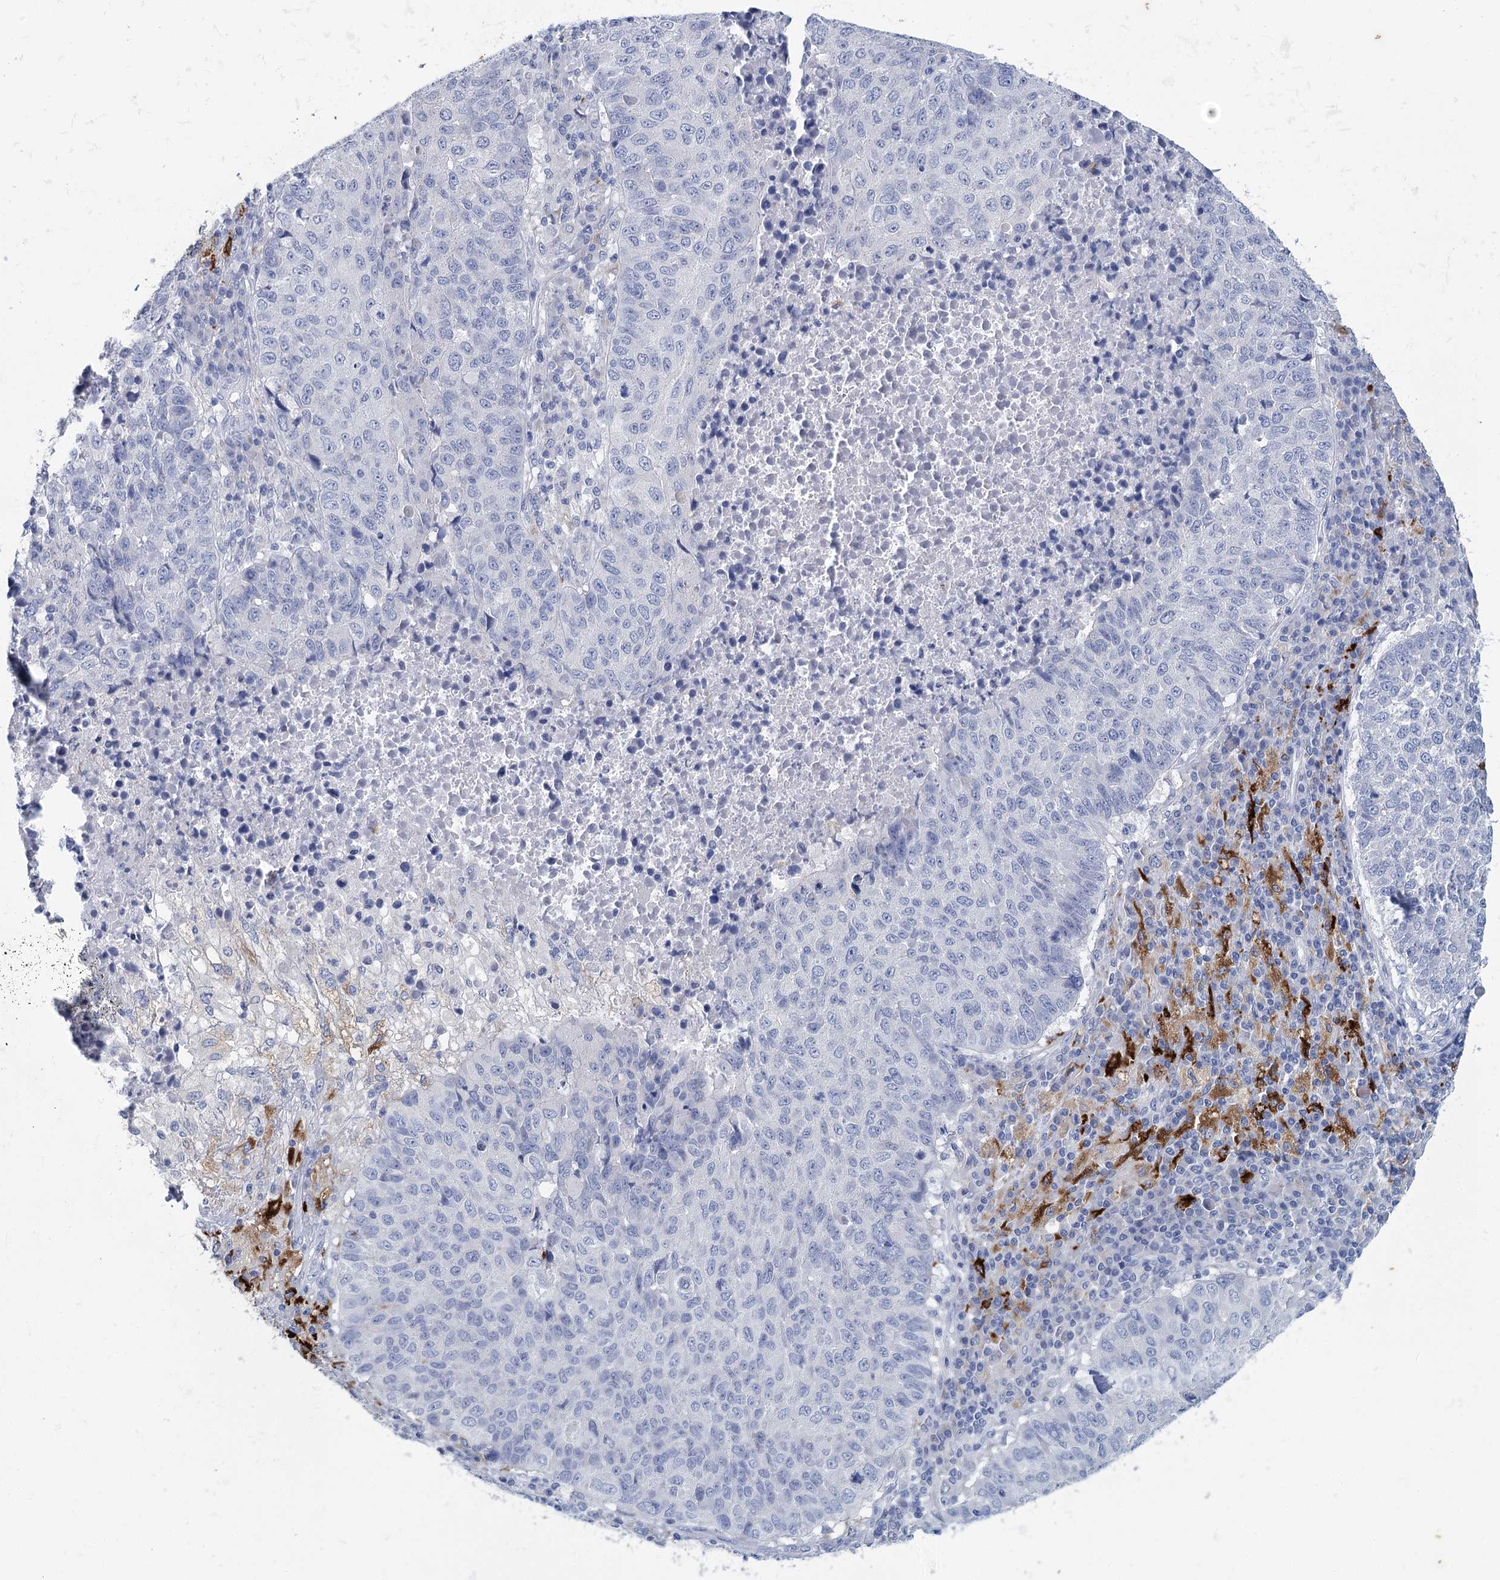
{"staining": {"intensity": "negative", "quantity": "none", "location": "none"}, "tissue": "lung cancer", "cell_type": "Tumor cells", "image_type": "cancer", "snomed": [{"axis": "morphology", "description": "Squamous cell carcinoma, NOS"}, {"axis": "topography", "description": "Lung"}], "caption": "This is an immunohistochemistry photomicrograph of human lung squamous cell carcinoma. There is no staining in tumor cells.", "gene": "METTL7B", "patient": {"sex": "male", "age": 73}}